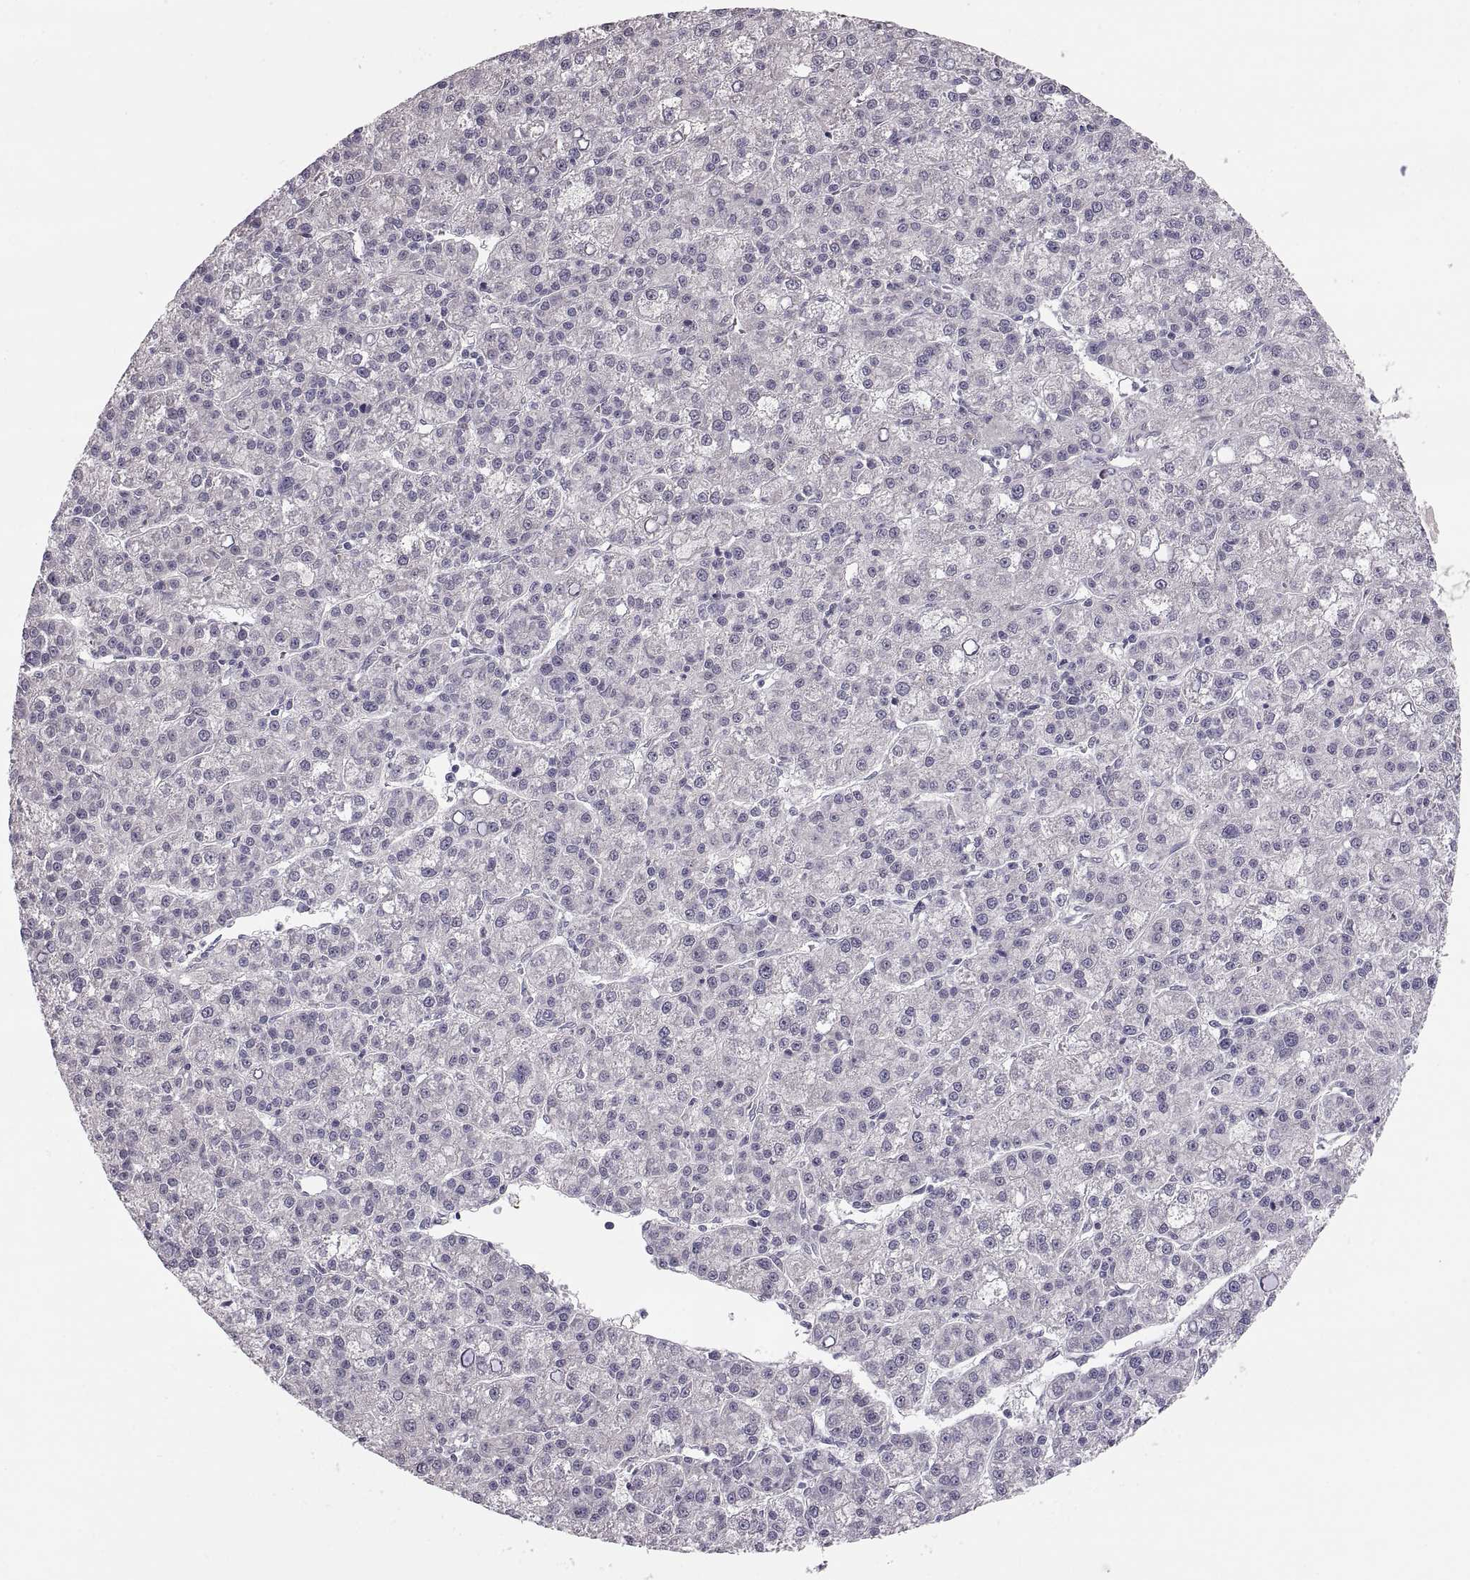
{"staining": {"intensity": "negative", "quantity": "none", "location": "none"}, "tissue": "liver cancer", "cell_type": "Tumor cells", "image_type": "cancer", "snomed": [{"axis": "morphology", "description": "Carcinoma, Hepatocellular, NOS"}, {"axis": "topography", "description": "Liver"}], "caption": "Immunohistochemistry of human liver cancer demonstrates no staining in tumor cells.", "gene": "PAX2", "patient": {"sex": "female", "age": 60}}